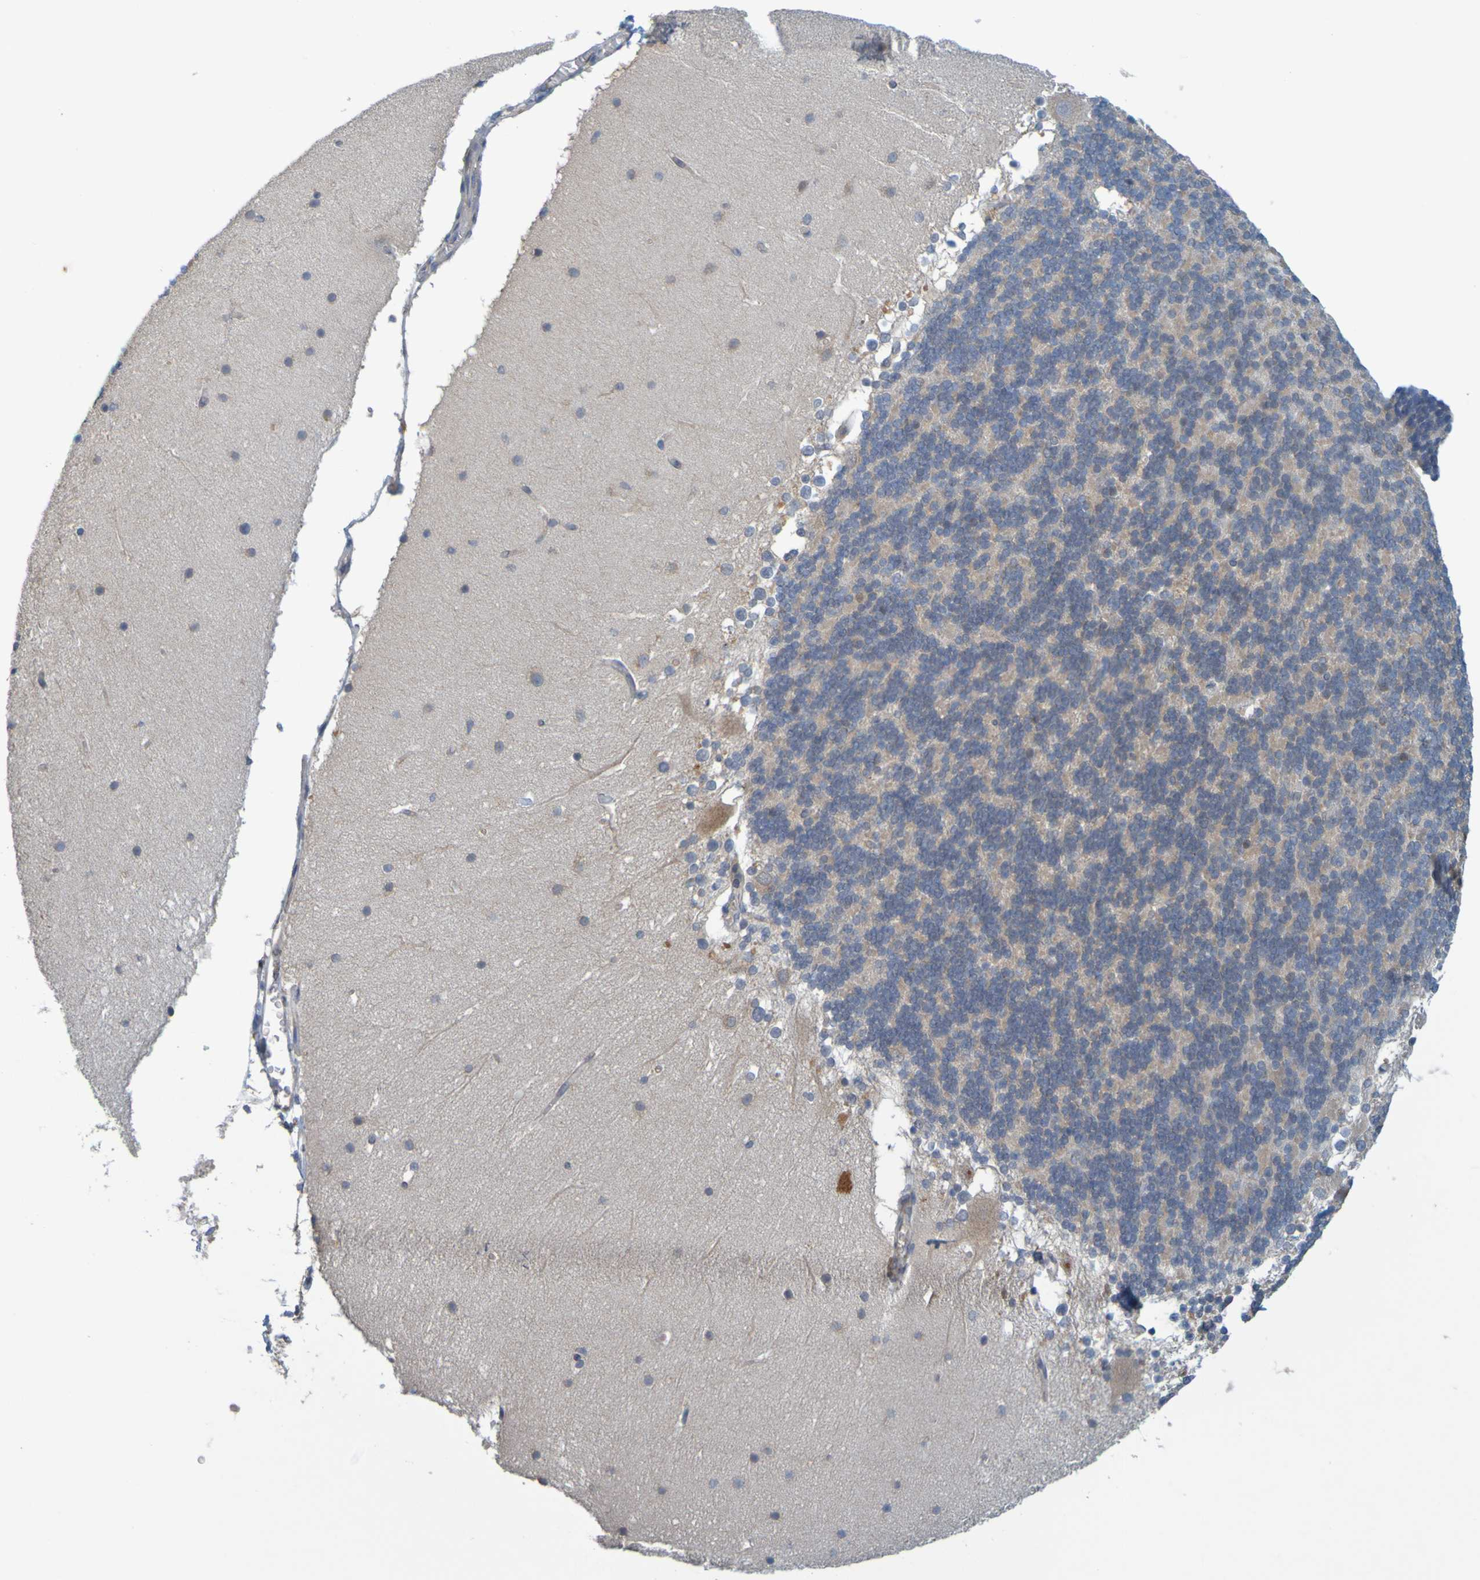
{"staining": {"intensity": "weak", "quantity": ">75%", "location": "cytoplasmic/membranous"}, "tissue": "cerebellum", "cell_type": "Cells in granular layer", "image_type": "normal", "snomed": [{"axis": "morphology", "description": "Normal tissue, NOS"}, {"axis": "topography", "description": "Cerebellum"}], "caption": "IHC of benign human cerebellum exhibits low levels of weak cytoplasmic/membranous expression in about >75% of cells in granular layer. The protein of interest is stained brown, and the nuclei are stained in blue (DAB IHC with brightfield microscopy, high magnification).", "gene": "MOGS", "patient": {"sex": "female", "age": 19}}